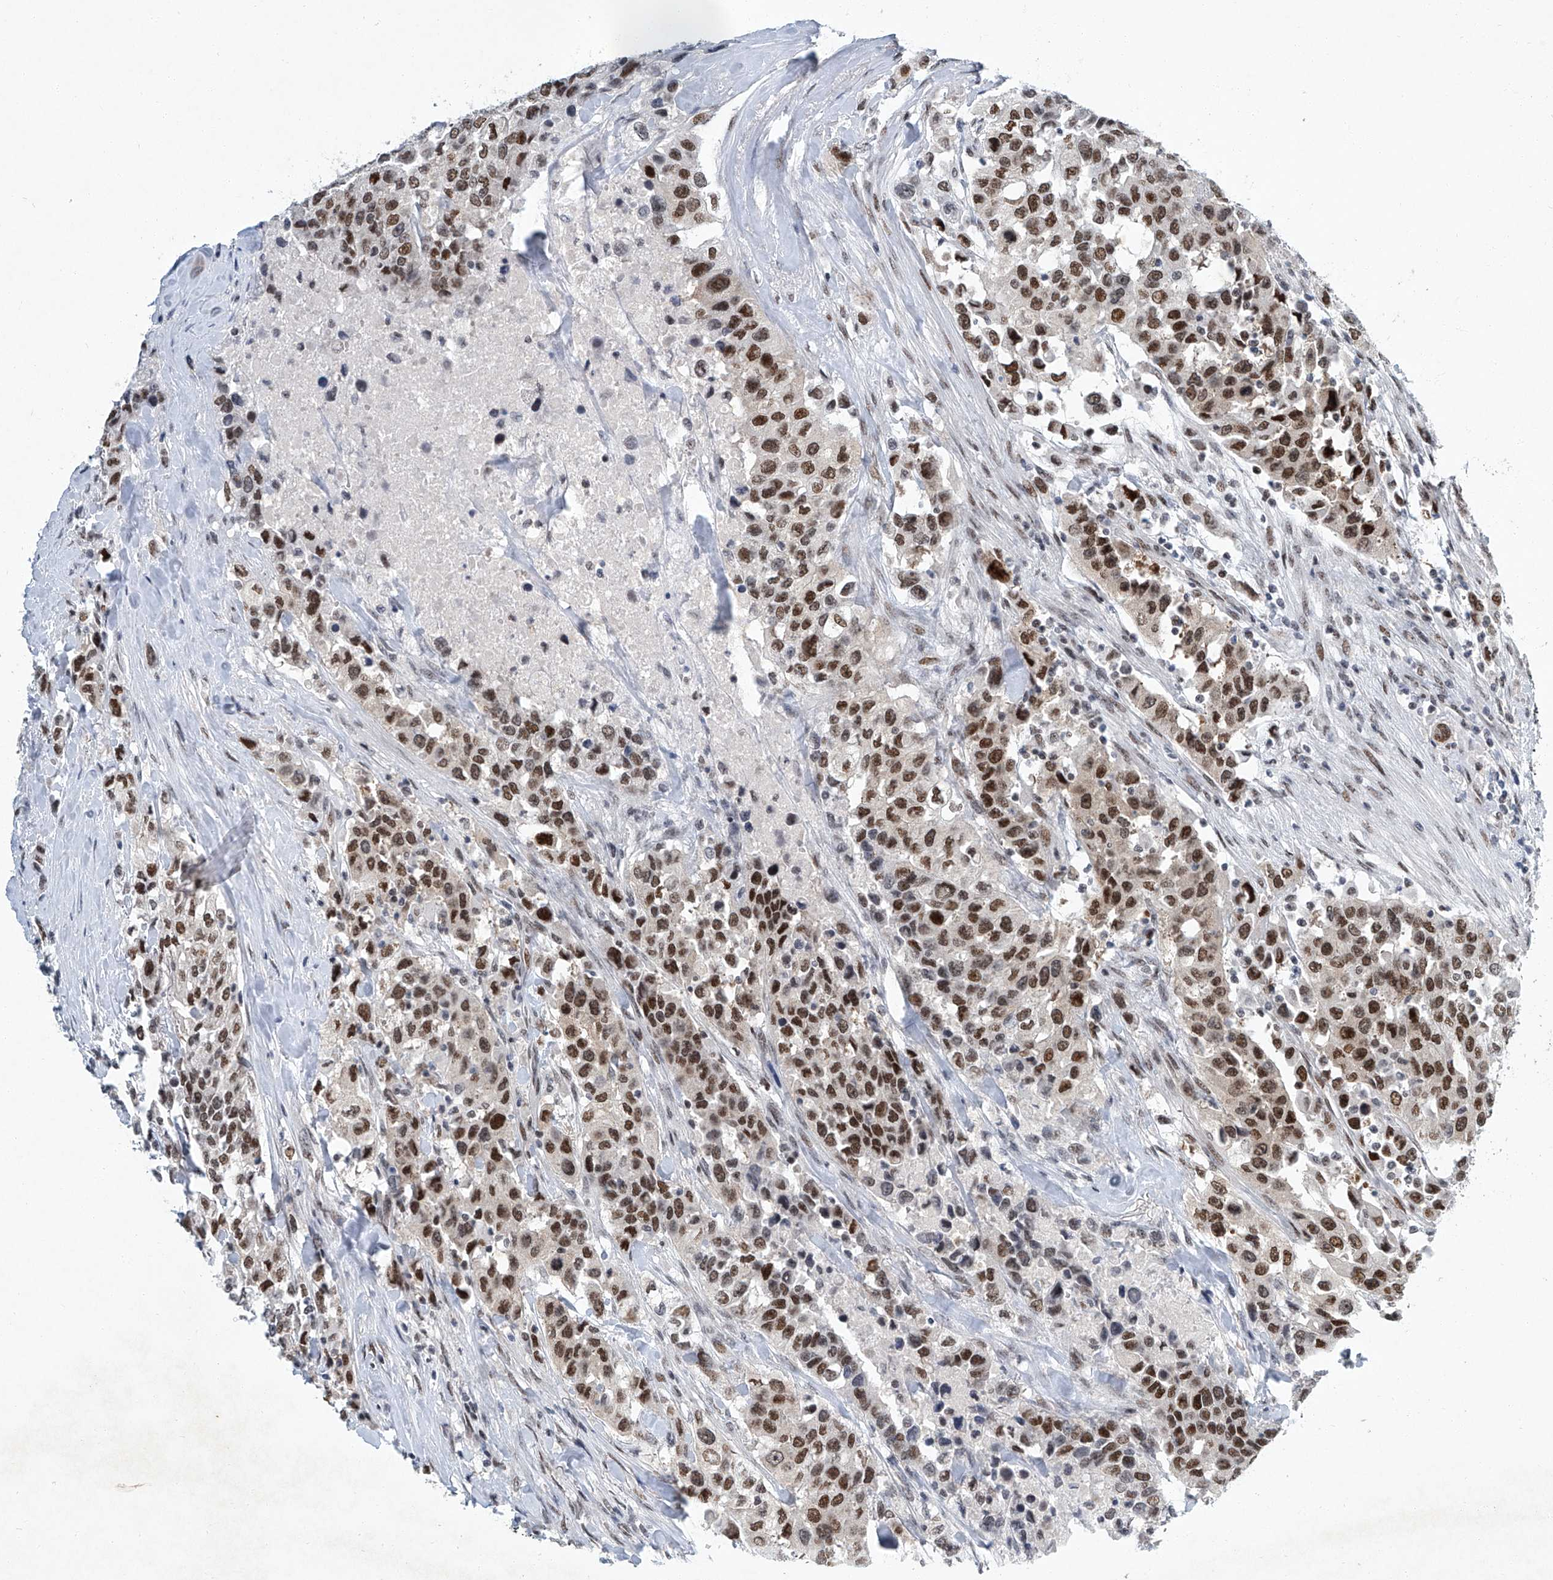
{"staining": {"intensity": "moderate", "quantity": ">75%", "location": "nuclear"}, "tissue": "urothelial cancer", "cell_type": "Tumor cells", "image_type": "cancer", "snomed": [{"axis": "morphology", "description": "Urothelial carcinoma, High grade"}, {"axis": "topography", "description": "Urinary bladder"}], "caption": "High-grade urothelial carcinoma stained with DAB (3,3'-diaminobenzidine) immunohistochemistry (IHC) displays medium levels of moderate nuclear expression in about >75% of tumor cells.", "gene": "TFDP1", "patient": {"sex": "female", "age": 80}}